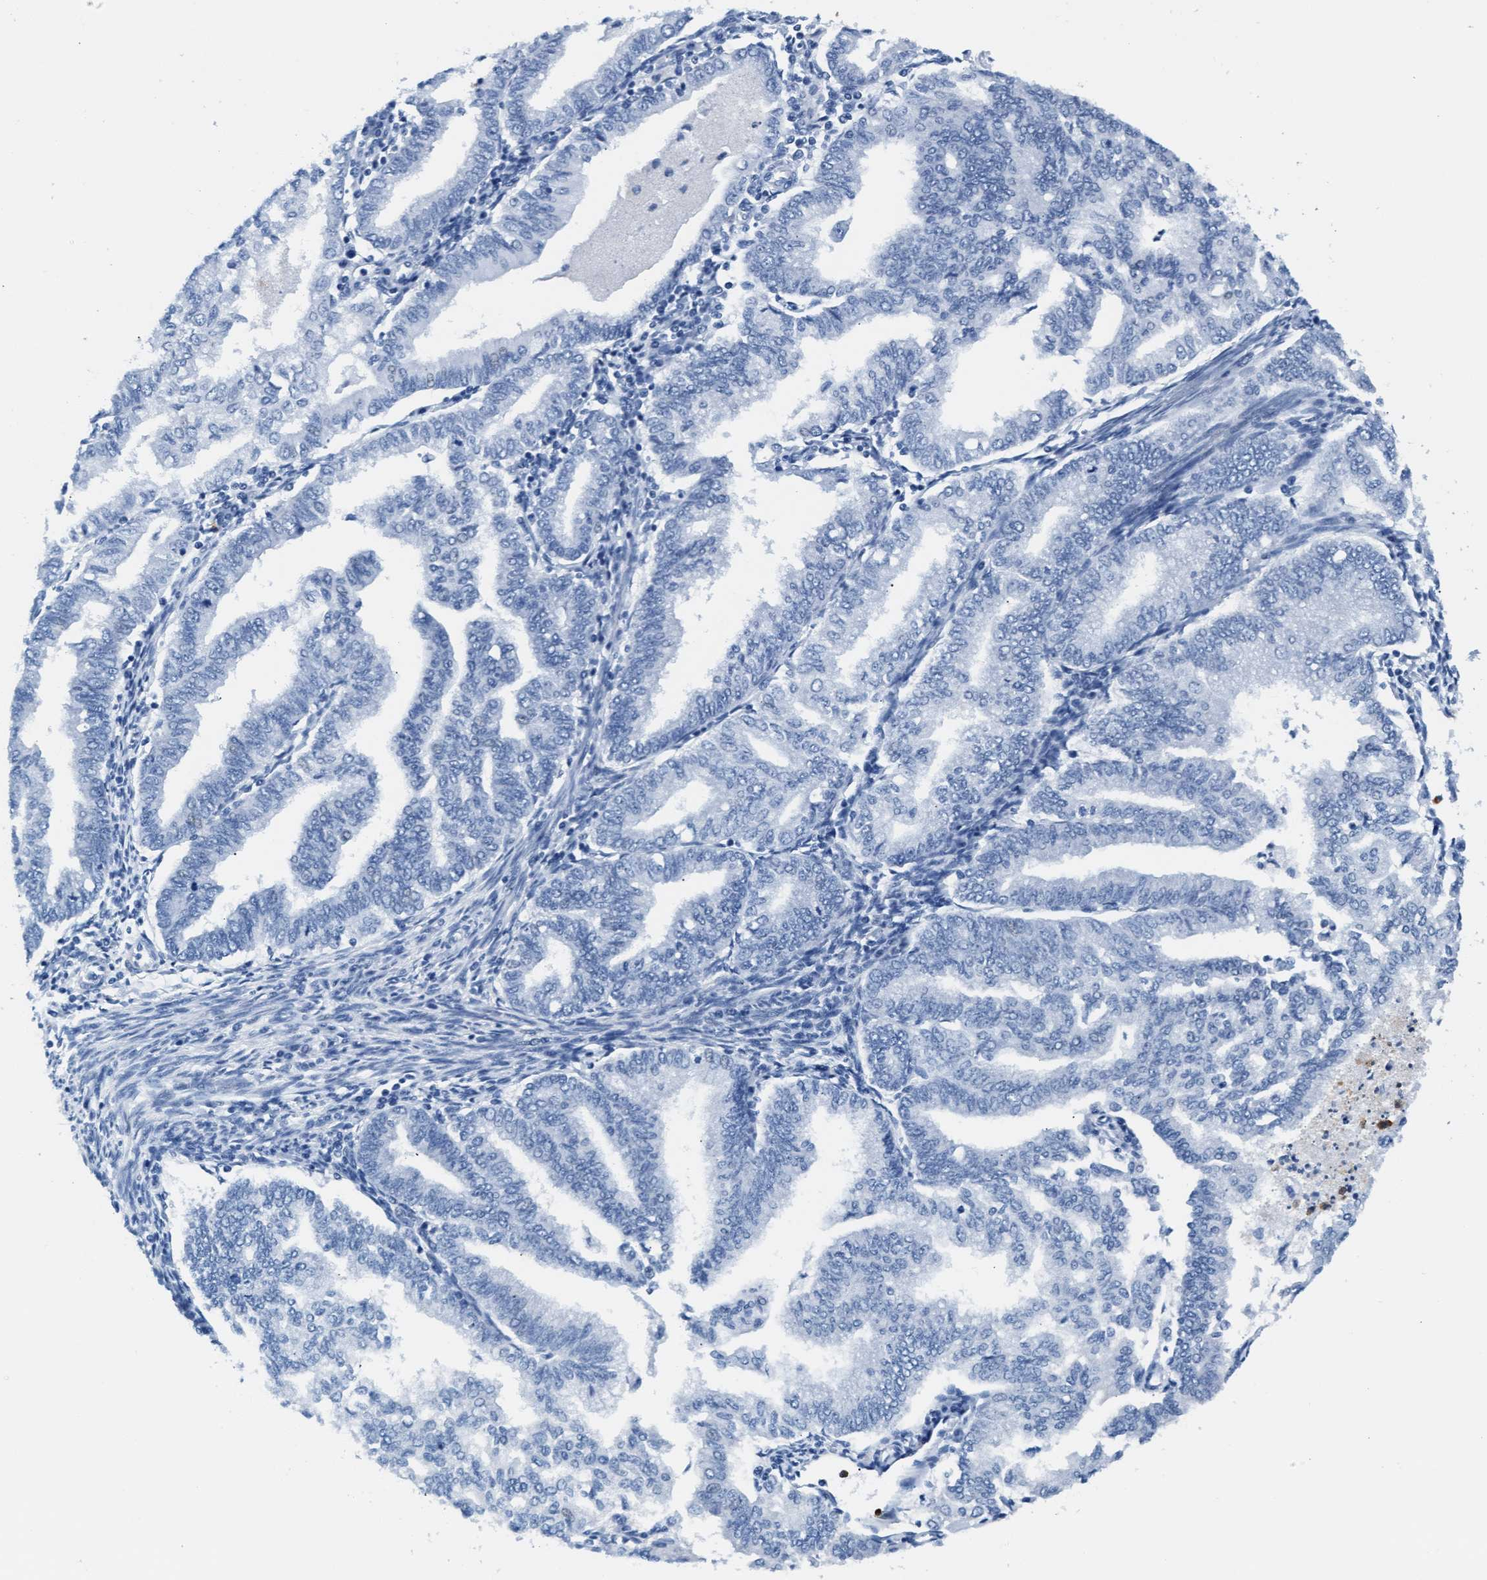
{"staining": {"intensity": "negative", "quantity": "none", "location": "none"}, "tissue": "endometrial cancer", "cell_type": "Tumor cells", "image_type": "cancer", "snomed": [{"axis": "morphology", "description": "Polyp, NOS"}, {"axis": "morphology", "description": "Adenocarcinoma, NOS"}, {"axis": "morphology", "description": "Adenoma, NOS"}, {"axis": "topography", "description": "Endometrium"}], "caption": "Photomicrograph shows no significant protein positivity in tumor cells of adenoma (endometrial).", "gene": "MMP8", "patient": {"sex": "female", "age": 79}}